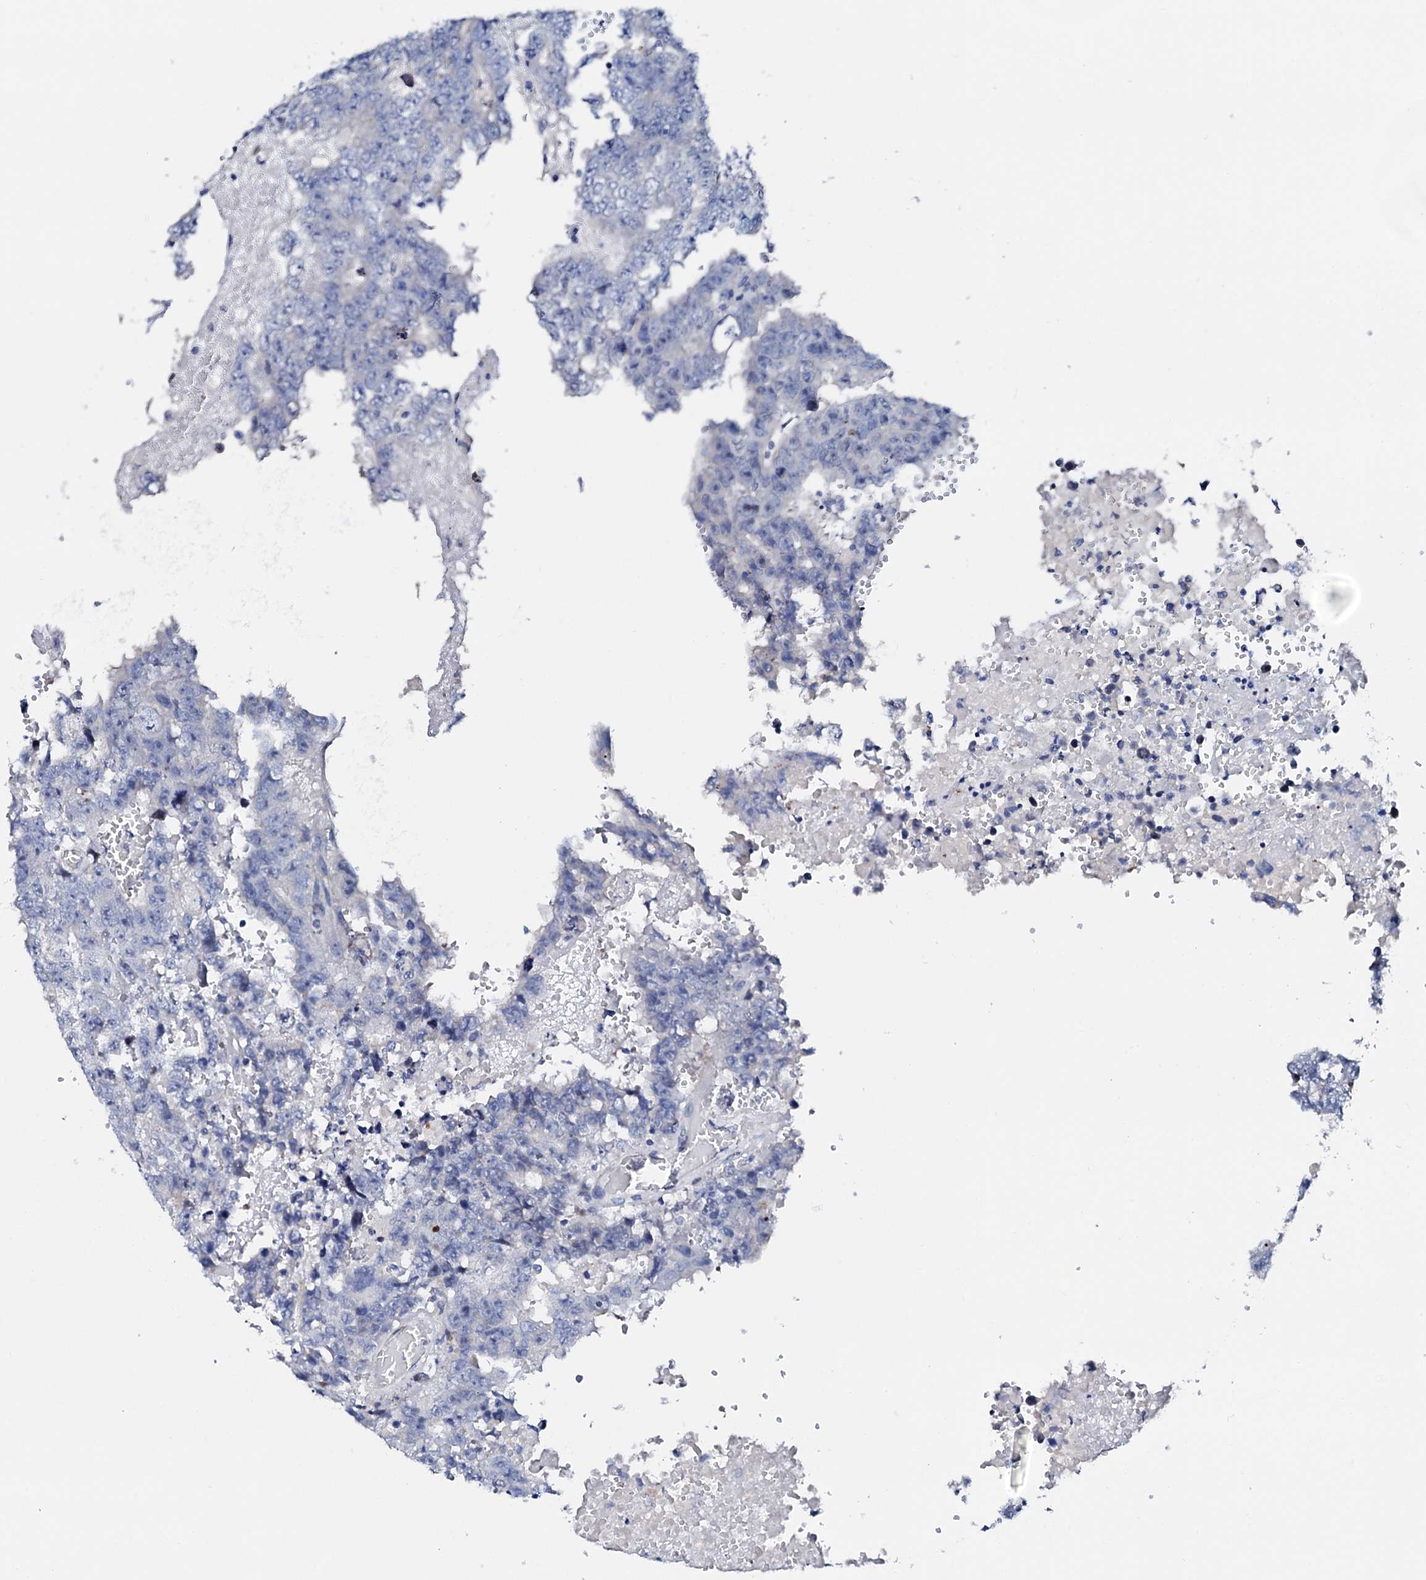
{"staining": {"intensity": "negative", "quantity": "none", "location": "none"}, "tissue": "testis cancer", "cell_type": "Tumor cells", "image_type": "cancer", "snomed": [{"axis": "morphology", "description": "Carcinoma, Embryonal, NOS"}, {"axis": "topography", "description": "Testis"}], "caption": "This is an immunohistochemistry micrograph of testis cancer. There is no positivity in tumor cells.", "gene": "TRDN", "patient": {"sex": "male", "age": 25}}